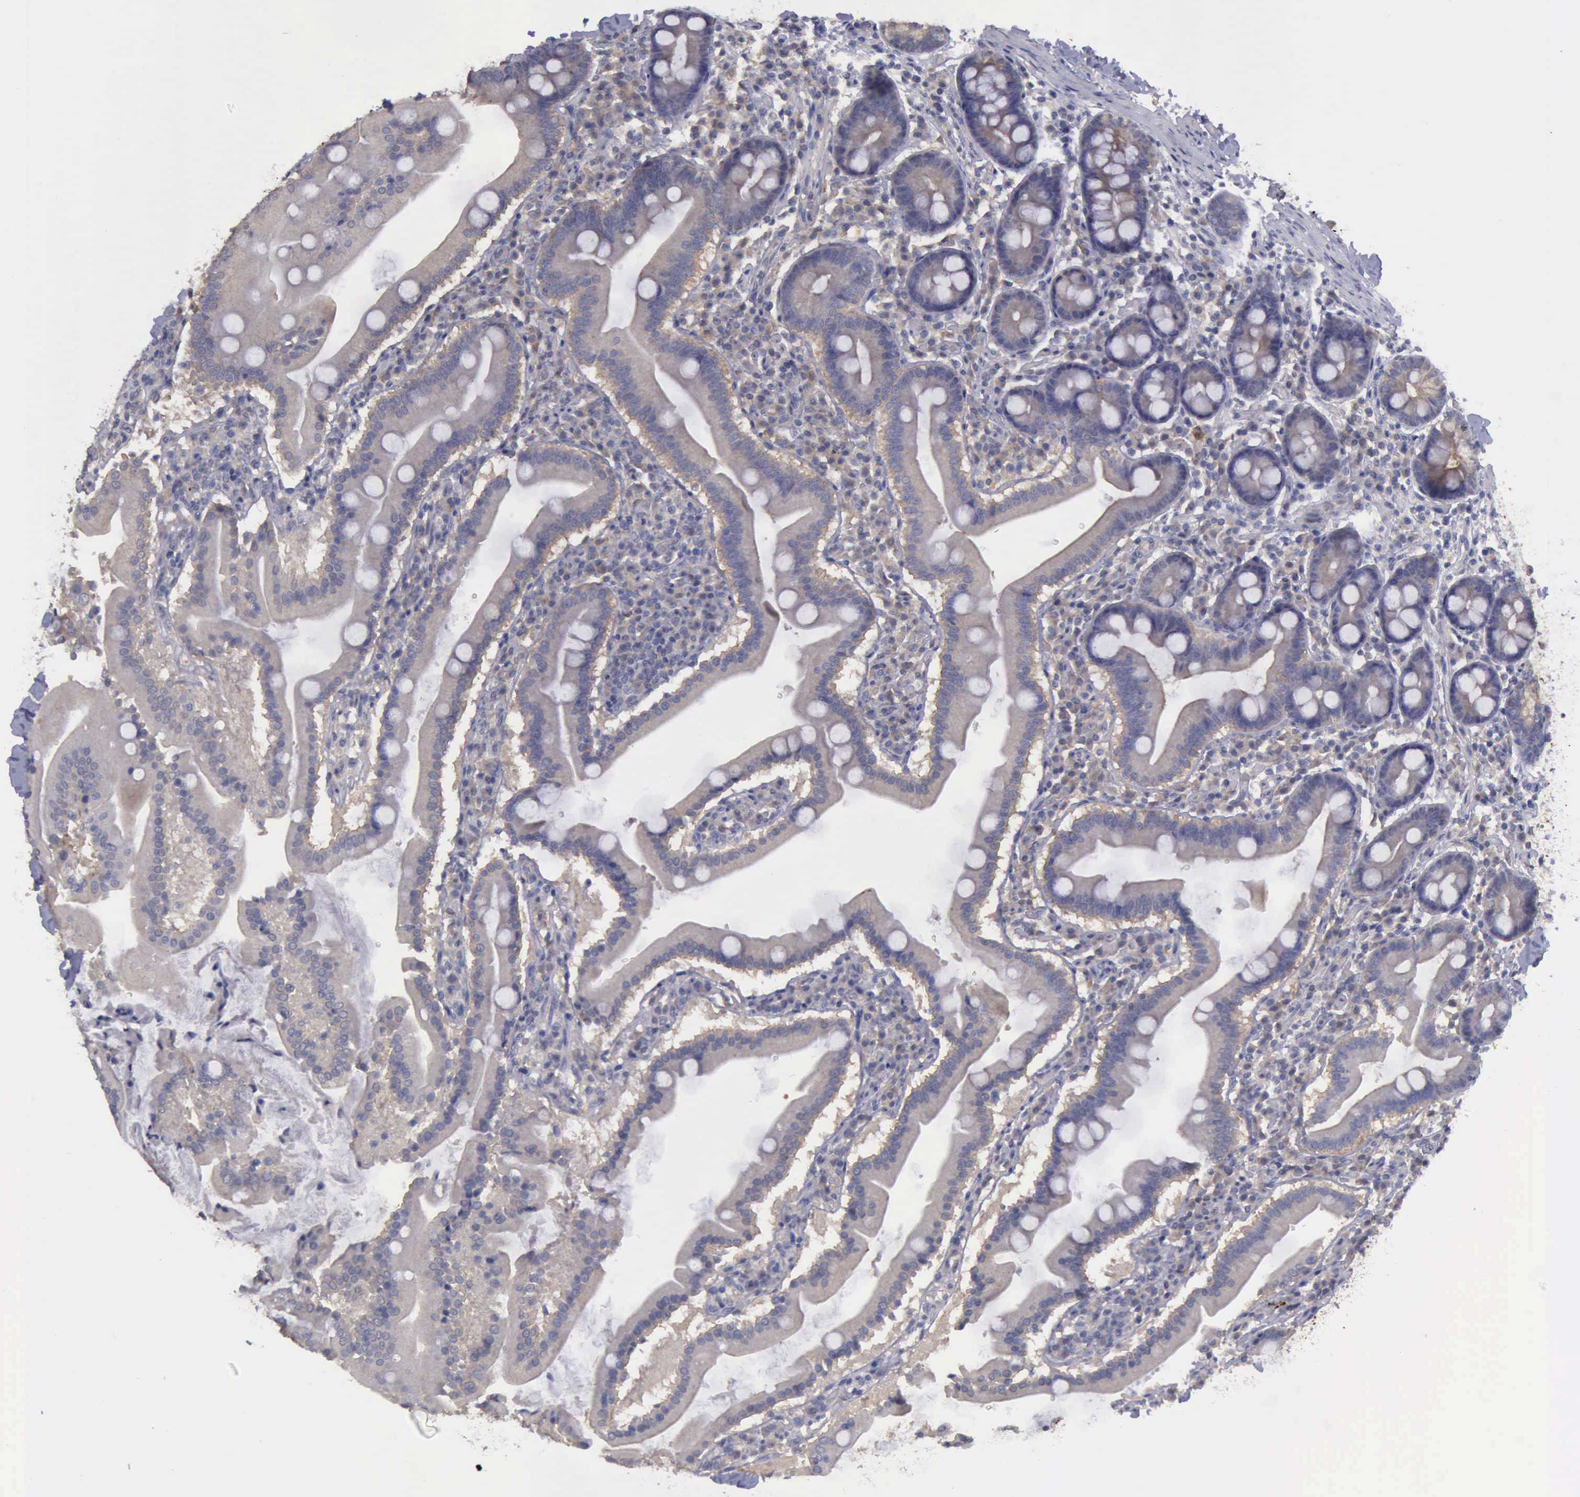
{"staining": {"intensity": "negative", "quantity": "none", "location": "none"}, "tissue": "duodenum", "cell_type": "Glandular cells", "image_type": "normal", "snomed": [{"axis": "morphology", "description": "Normal tissue, NOS"}, {"axis": "topography", "description": "Duodenum"}], "caption": "The histopathology image displays no staining of glandular cells in unremarkable duodenum. (Brightfield microscopy of DAB IHC at high magnification).", "gene": "PHKA1", "patient": {"sex": "male", "age": 50}}